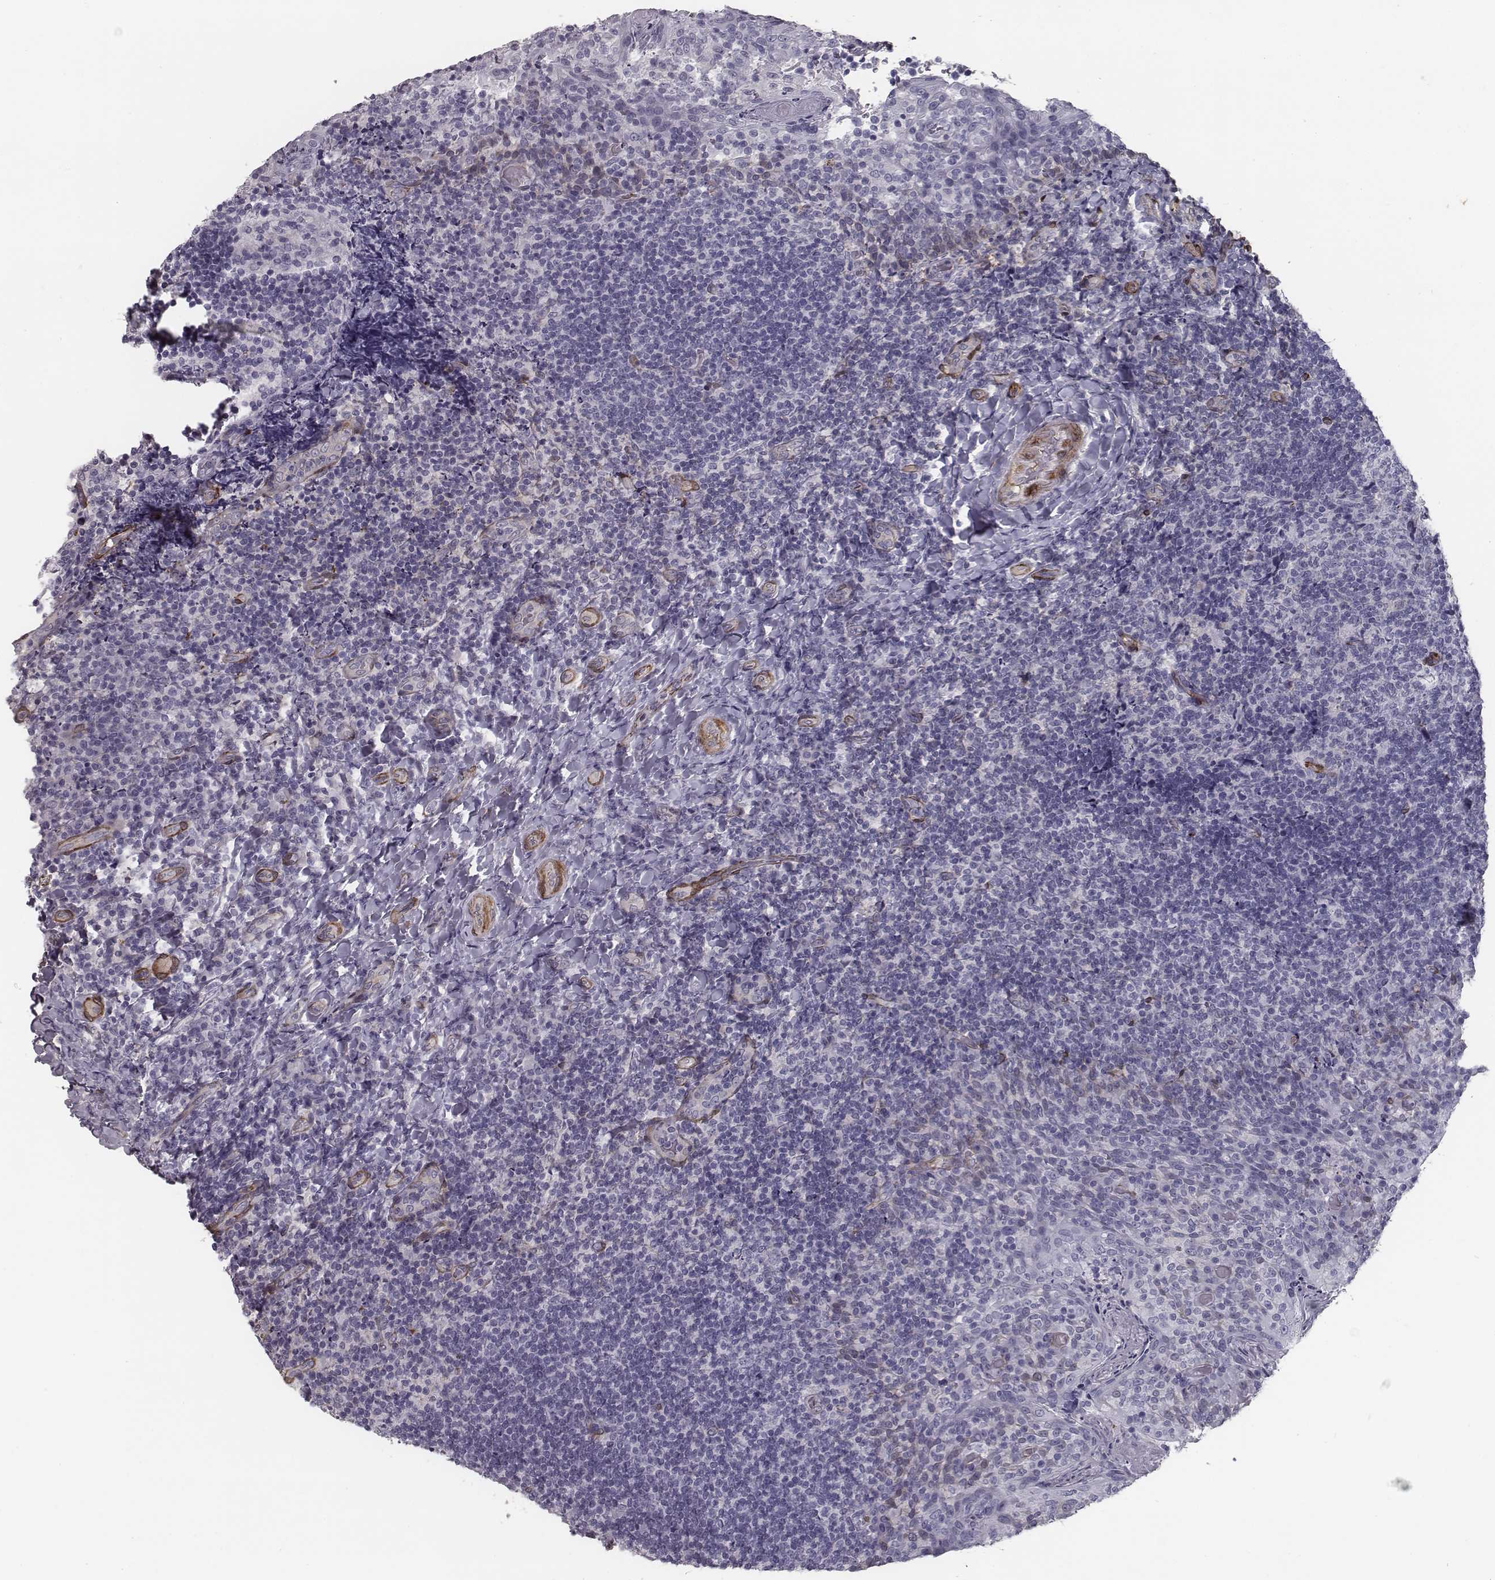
{"staining": {"intensity": "negative", "quantity": "none", "location": "none"}, "tissue": "tonsil", "cell_type": "Germinal center cells", "image_type": "normal", "snomed": [{"axis": "morphology", "description": "Normal tissue, NOS"}, {"axis": "topography", "description": "Tonsil"}], "caption": "This is an IHC image of normal human tonsil. There is no positivity in germinal center cells.", "gene": "ISYNA1", "patient": {"sex": "female", "age": 10}}